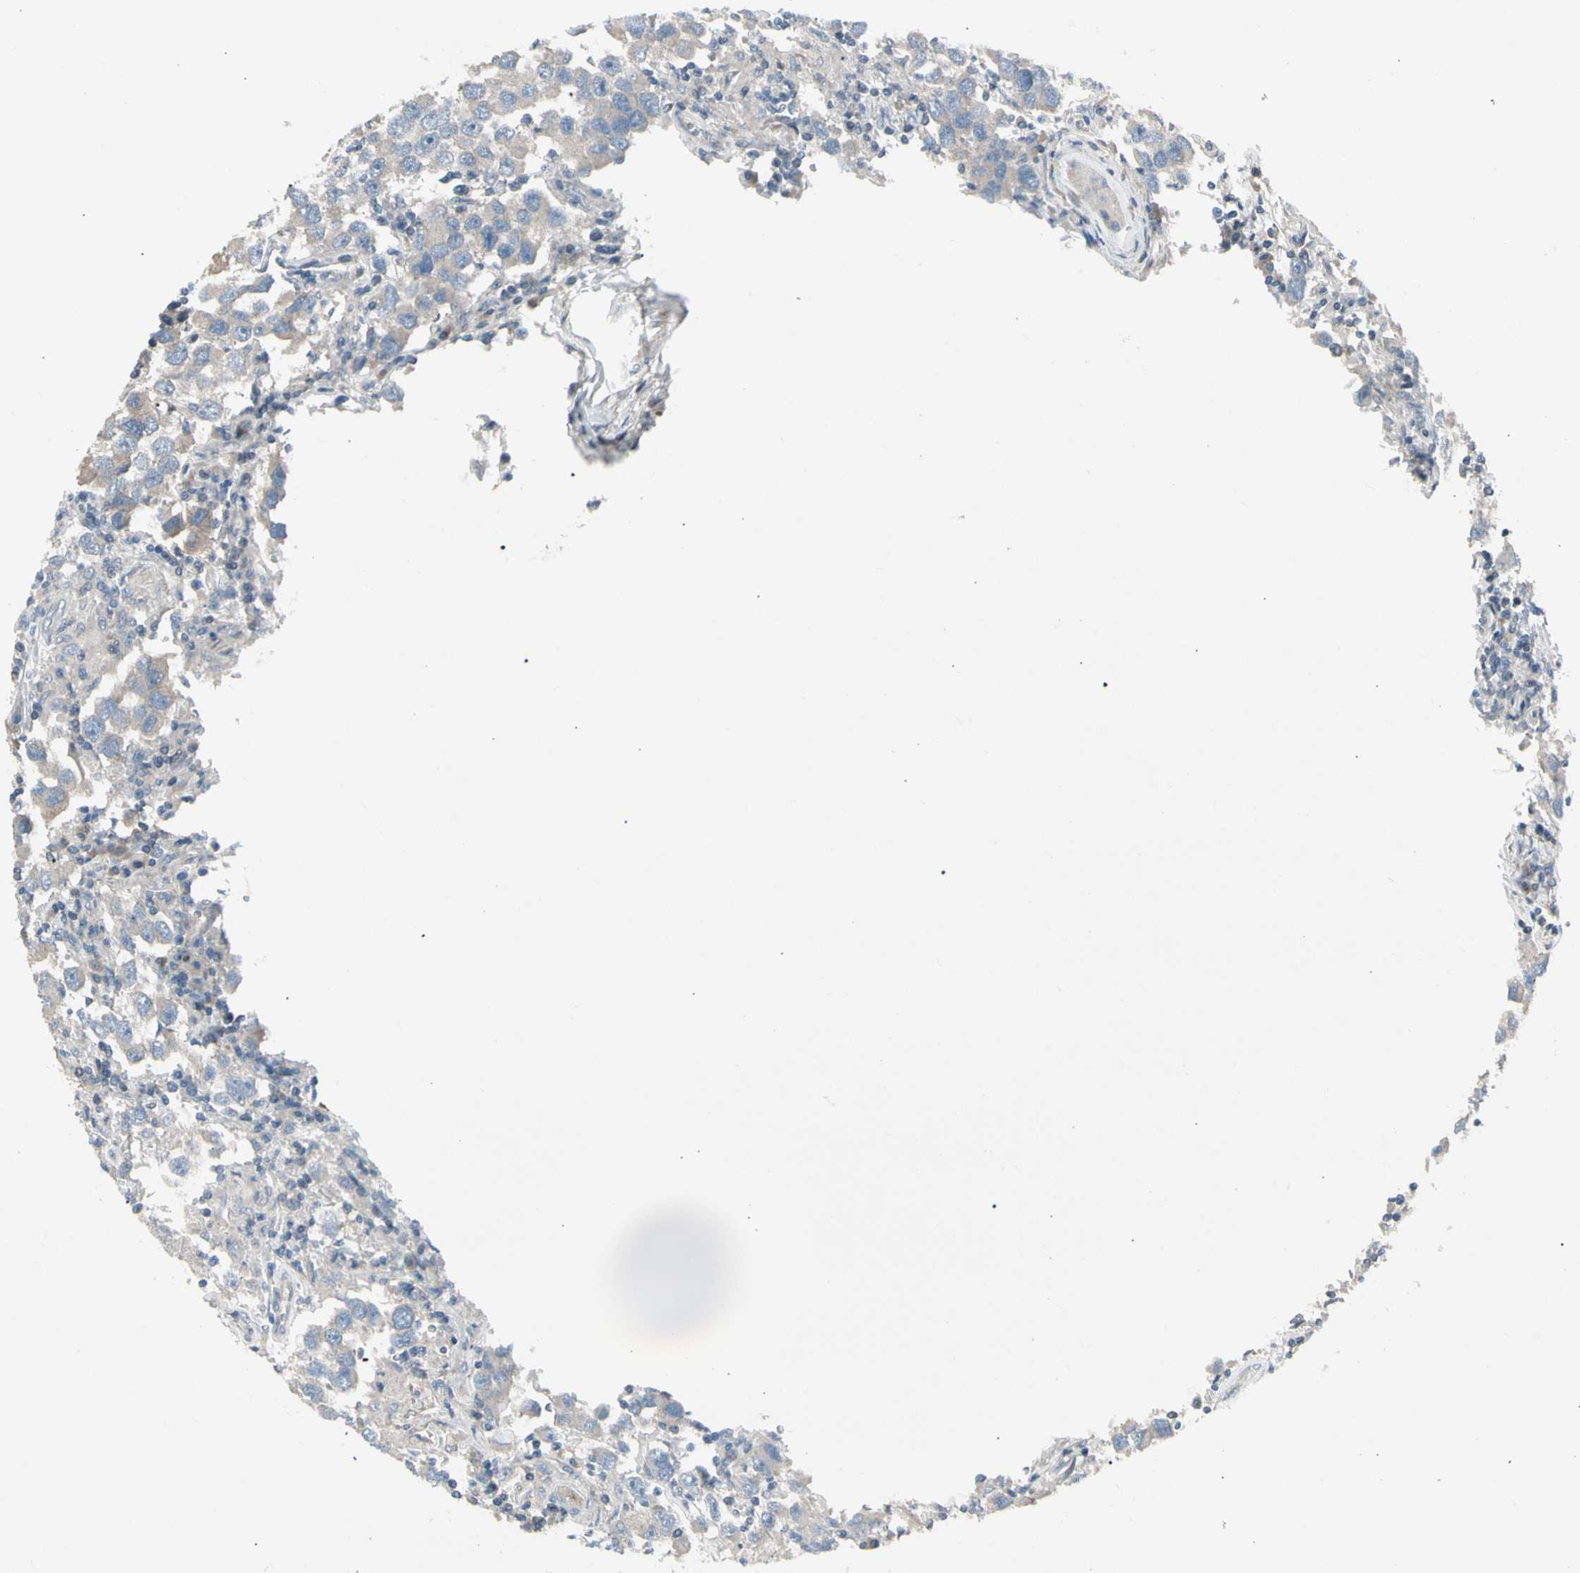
{"staining": {"intensity": "weak", "quantity": "25%-75%", "location": "cytoplasmic/membranous"}, "tissue": "testis cancer", "cell_type": "Tumor cells", "image_type": "cancer", "snomed": [{"axis": "morphology", "description": "Carcinoma, Embryonal, NOS"}, {"axis": "topography", "description": "Testis"}], "caption": "IHC image of neoplastic tissue: human testis embryonal carcinoma stained using immunohistochemistry (IHC) displays low levels of weak protein expression localized specifically in the cytoplasmic/membranous of tumor cells, appearing as a cytoplasmic/membranous brown color.", "gene": "PANK2", "patient": {"sex": "male", "age": 21}}